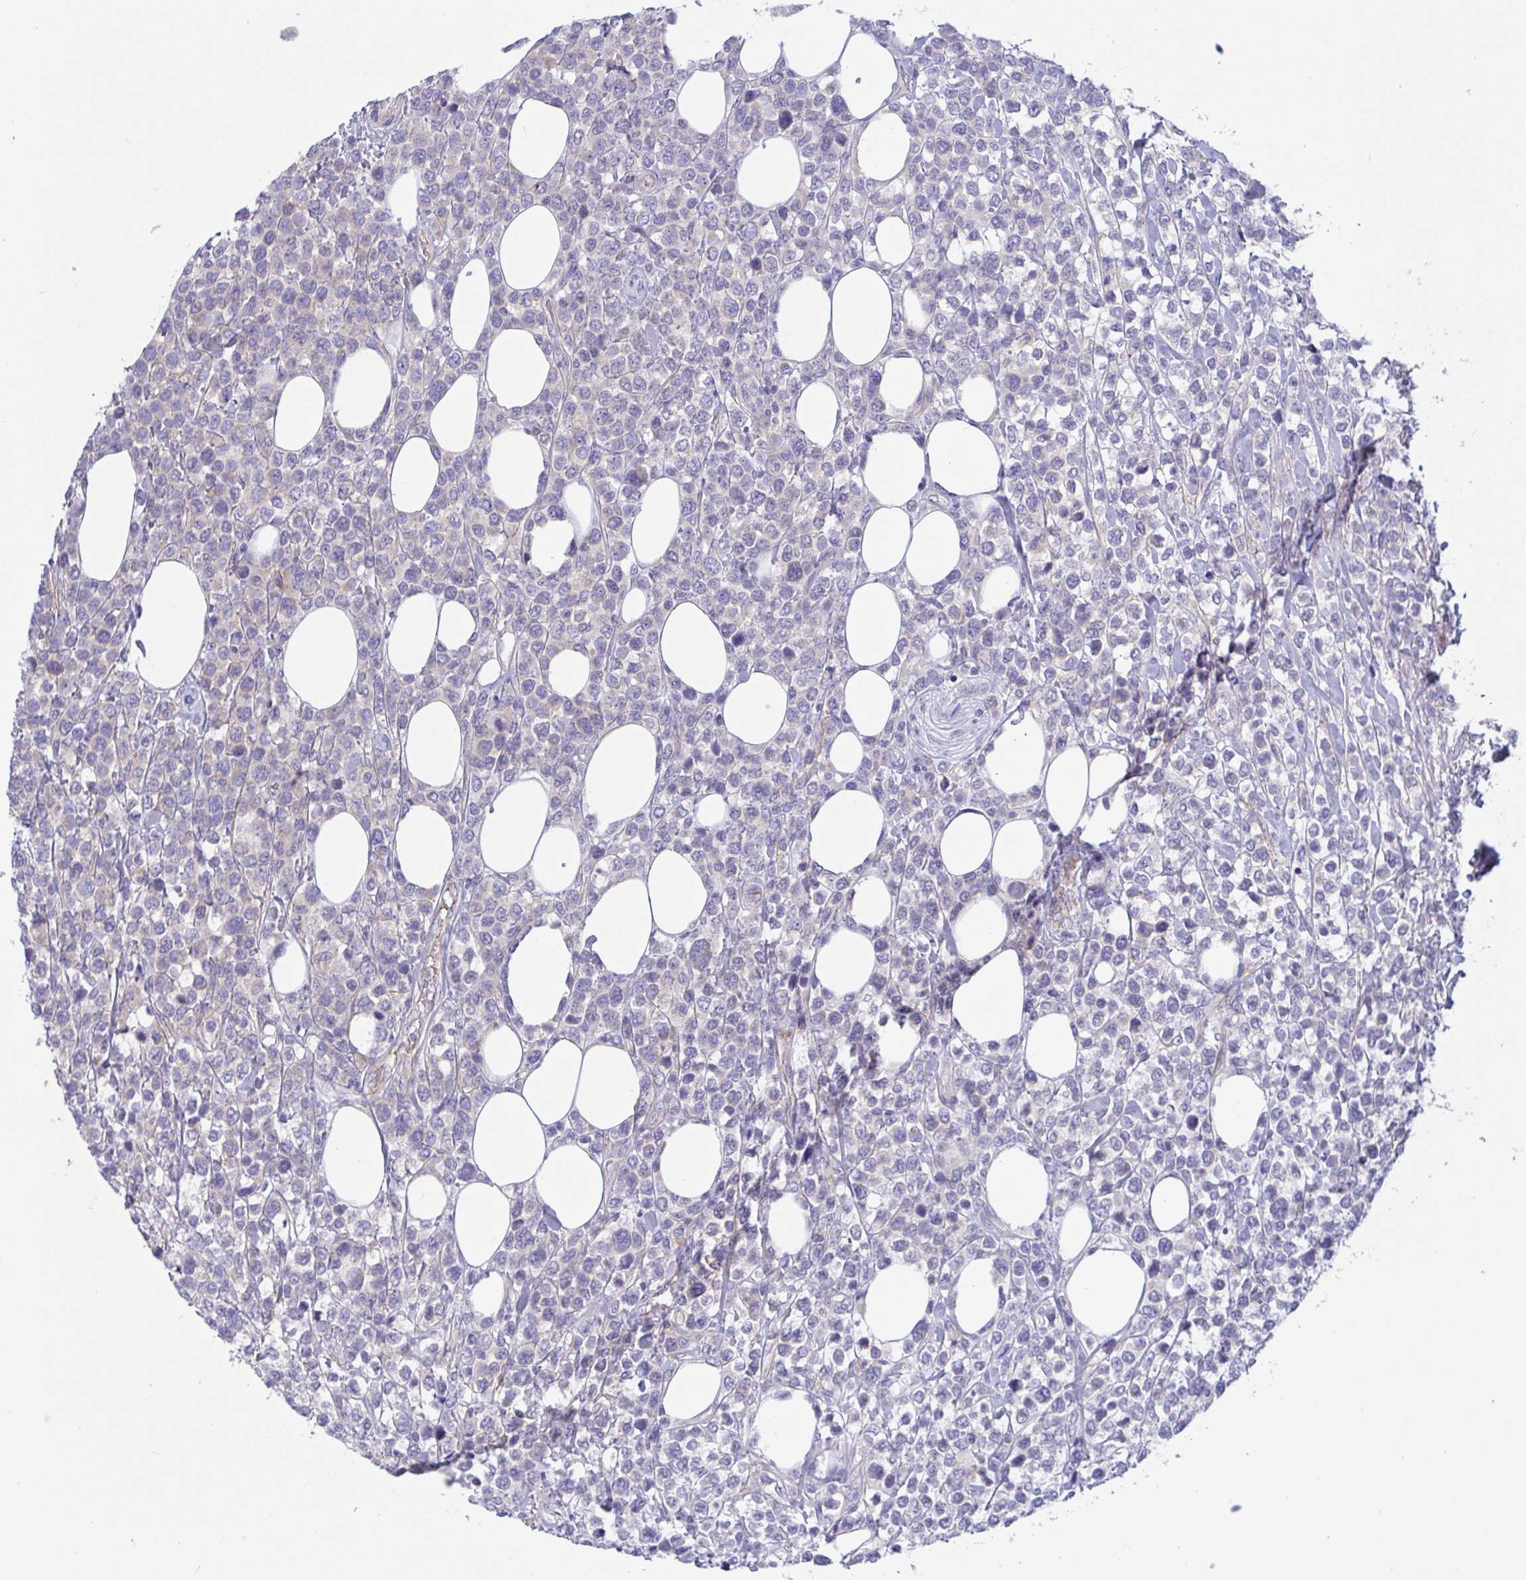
{"staining": {"intensity": "negative", "quantity": "none", "location": "none"}, "tissue": "lymphoma", "cell_type": "Tumor cells", "image_type": "cancer", "snomed": [{"axis": "morphology", "description": "Malignant lymphoma, non-Hodgkin's type, High grade"}, {"axis": "topography", "description": "Soft tissue"}], "caption": "DAB (3,3'-diaminobenzidine) immunohistochemical staining of malignant lymphoma, non-Hodgkin's type (high-grade) exhibits no significant staining in tumor cells.", "gene": "OXLD1", "patient": {"sex": "female", "age": 56}}